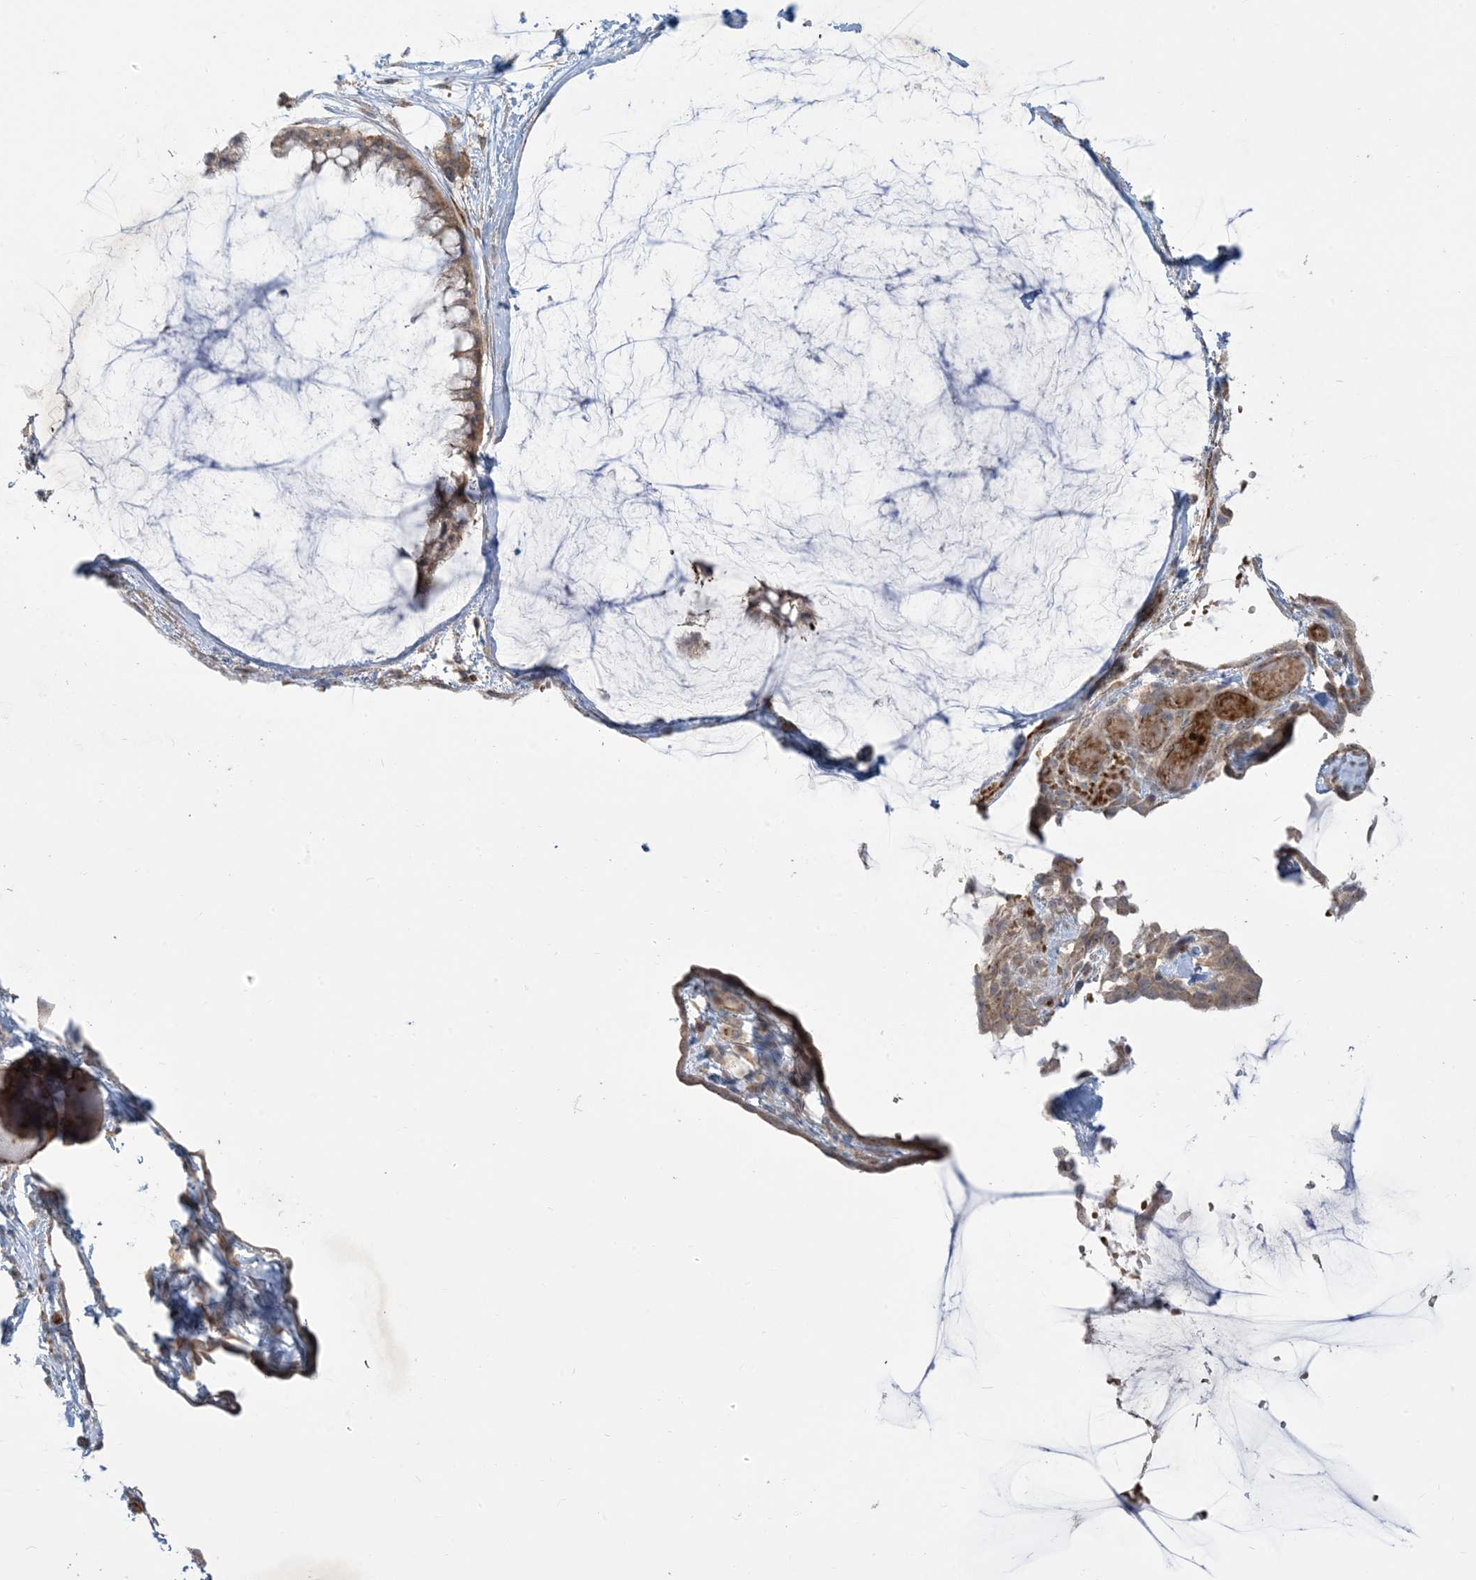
{"staining": {"intensity": "weak", "quantity": ">75%", "location": "cytoplasmic/membranous"}, "tissue": "ovarian cancer", "cell_type": "Tumor cells", "image_type": "cancer", "snomed": [{"axis": "morphology", "description": "Cystadenocarcinoma, mucinous, NOS"}, {"axis": "topography", "description": "Ovary"}], "caption": "Immunohistochemical staining of human ovarian cancer (mucinous cystadenocarcinoma) exhibits low levels of weak cytoplasmic/membranous protein positivity in approximately >75% of tumor cells. The staining was performed using DAB (3,3'-diaminobenzidine) to visualize the protein expression in brown, while the nuclei were stained in blue with hematoxylin (Magnification: 20x).", "gene": "KLHL18", "patient": {"sex": "female", "age": 39}}